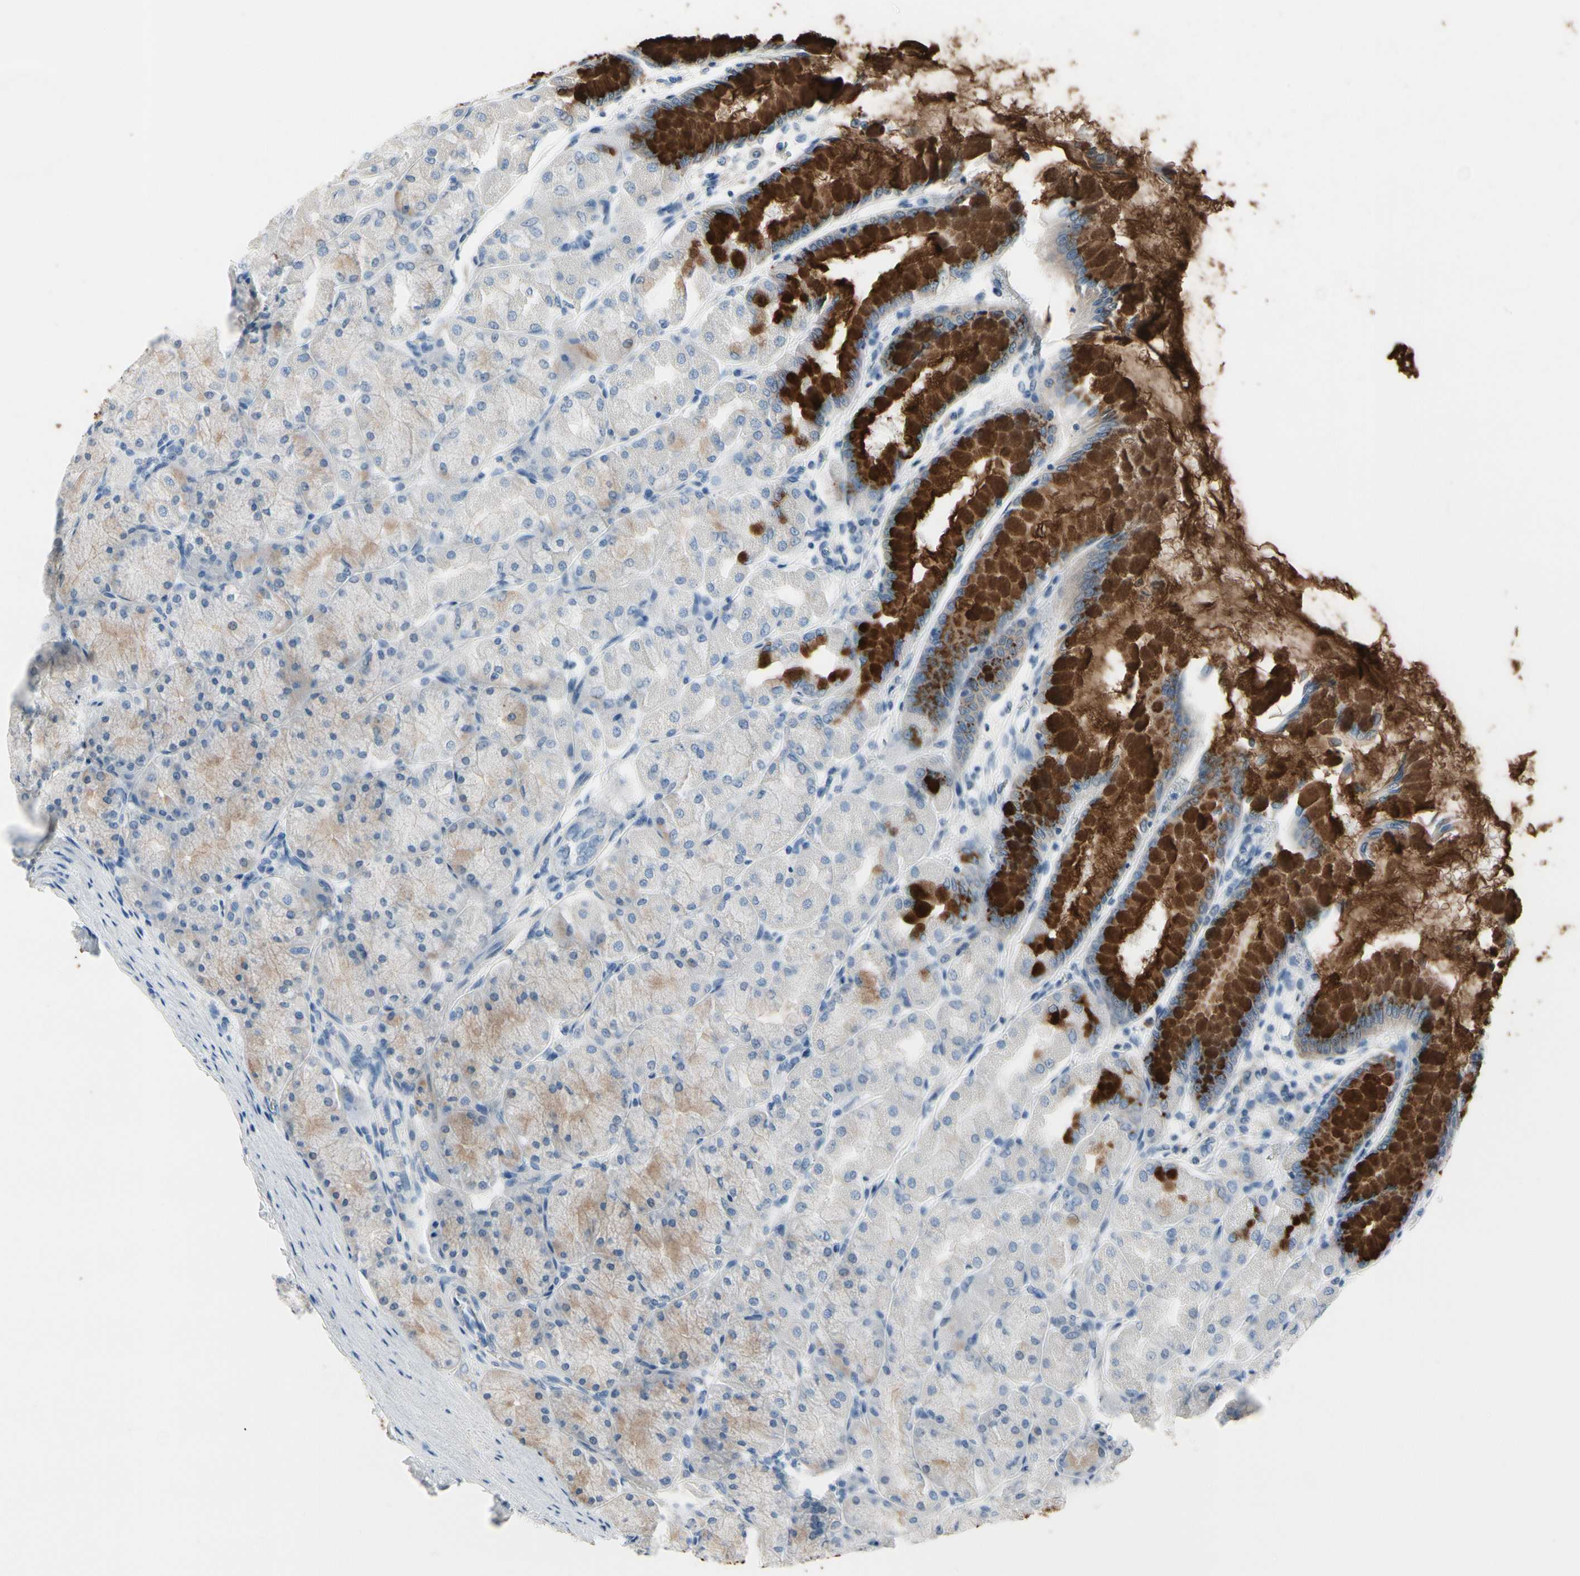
{"staining": {"intensity": "strong", "quantity": "25%-75%", "location": "cytoplasmic/membranous"}, "tissue": "stomach", "cell_type": "Glandular cells", "image_type": "normal", "snomed": [{"axis": "morphology", "description": "Normal tissue, NOS"}, {"axis": "topography", "description": "Stomach, upper"}], "caption": "An immunohistochemistry histopathology image of benign tissue is shown. Protein staining in brown highlights strong cytoplasmic/membranous positivity in stomach within glandular cells.", "gene": "MUC5B", "patient": {"sex": "female", "age": 56}}